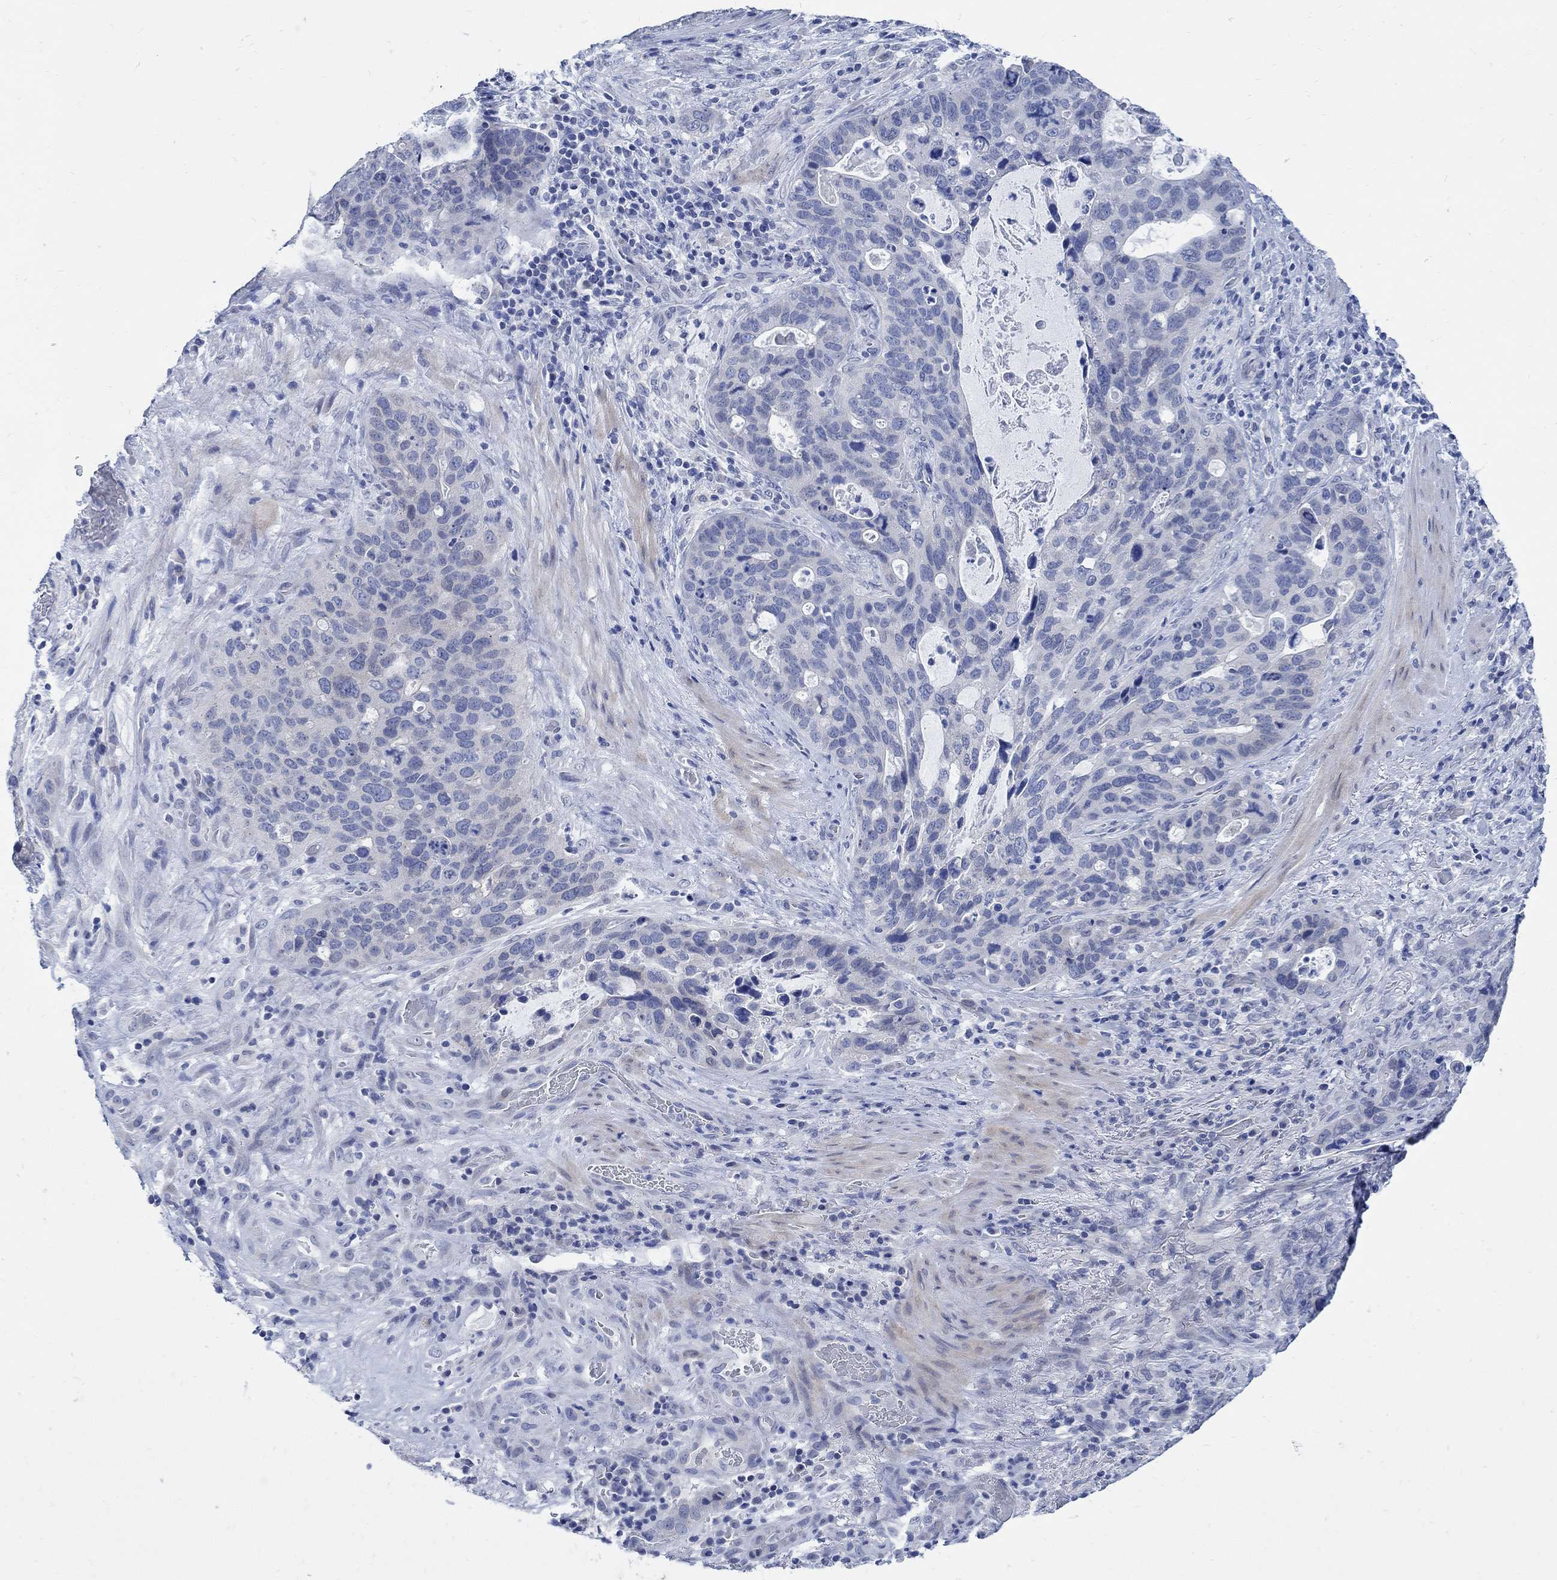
{"staining": {"intensity": "negative", "quantity": "none", "location": "none"}, "tissue": "stomach cancer", "cell_type": "Tumor cells", "image_type": "cancer", "snomed": [{"axis": "morphology", "description": "Adenocarcinoma, NOS"}, {"axis": "topography", "description": "Stomach"}], "caption": "This image is of adenocarcinoma (stomach) stained with immunohistochemistry to label a protein in brown with the nuclei are counter-stained blue. There is no staining in tumor cells.", "gene": "CAMK2N1", "patient": {"sex": "male", "age": 54}}